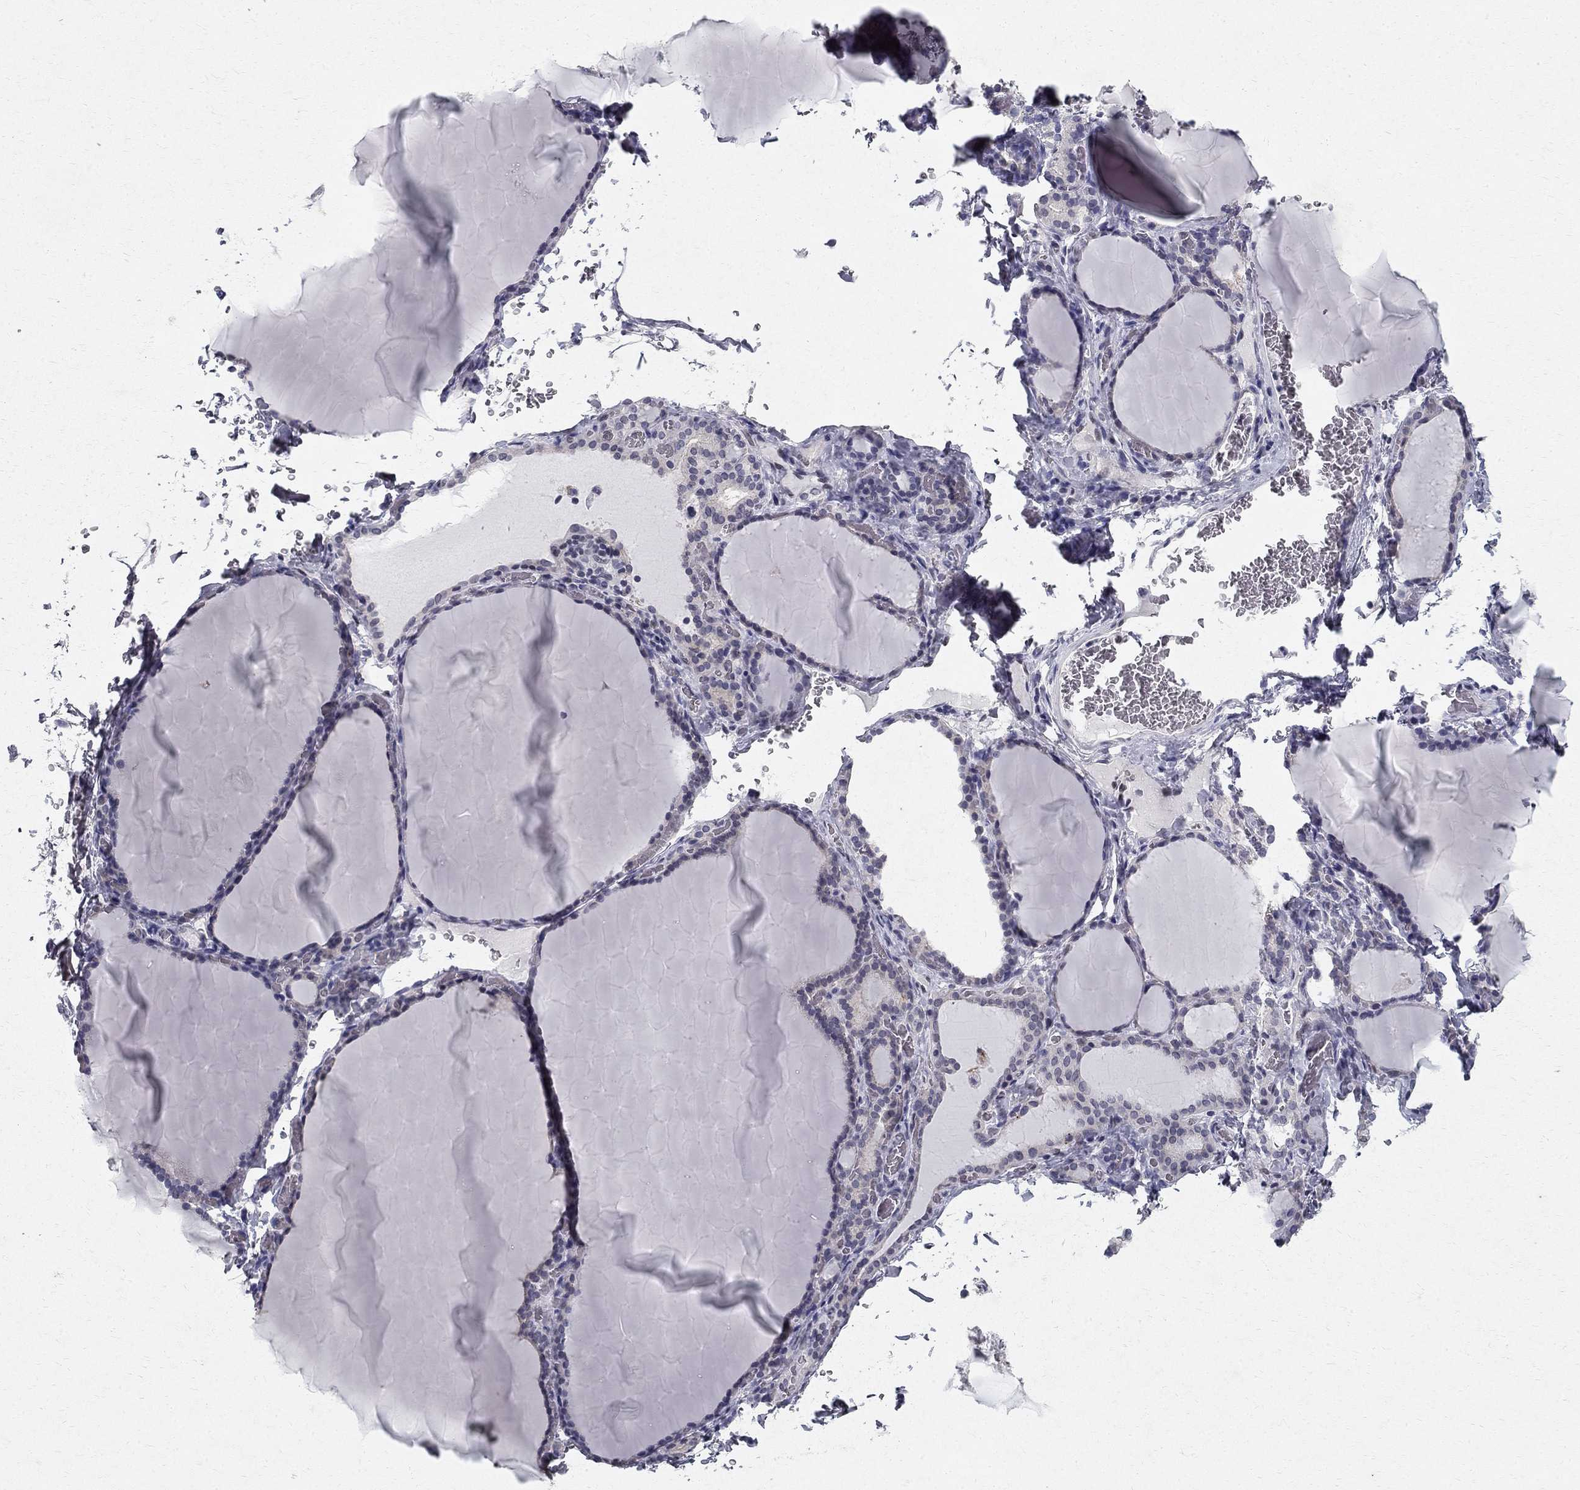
{"staining": {"intensity": "negative", "quantity": "none", "location": "none"}, "tissue": "thyroid gland", "cell_type": "Glandular cells", "image_type": "normal", "snomed": [{"axis": "morphology", "description": "Normal tissue, NOS"}, {"axis": "morphology", "description": "Hyperplasia, NOS"}, {"axis": "topography", "description": "Thyroid gland"}], "caption": "This is an immunohistochemistry (IHC) histopathology image of normal human thyroid gland. There is no expression in glandular cells.", "gene": "CLIC6", "patient": {"sex": "female", "age": 27}}